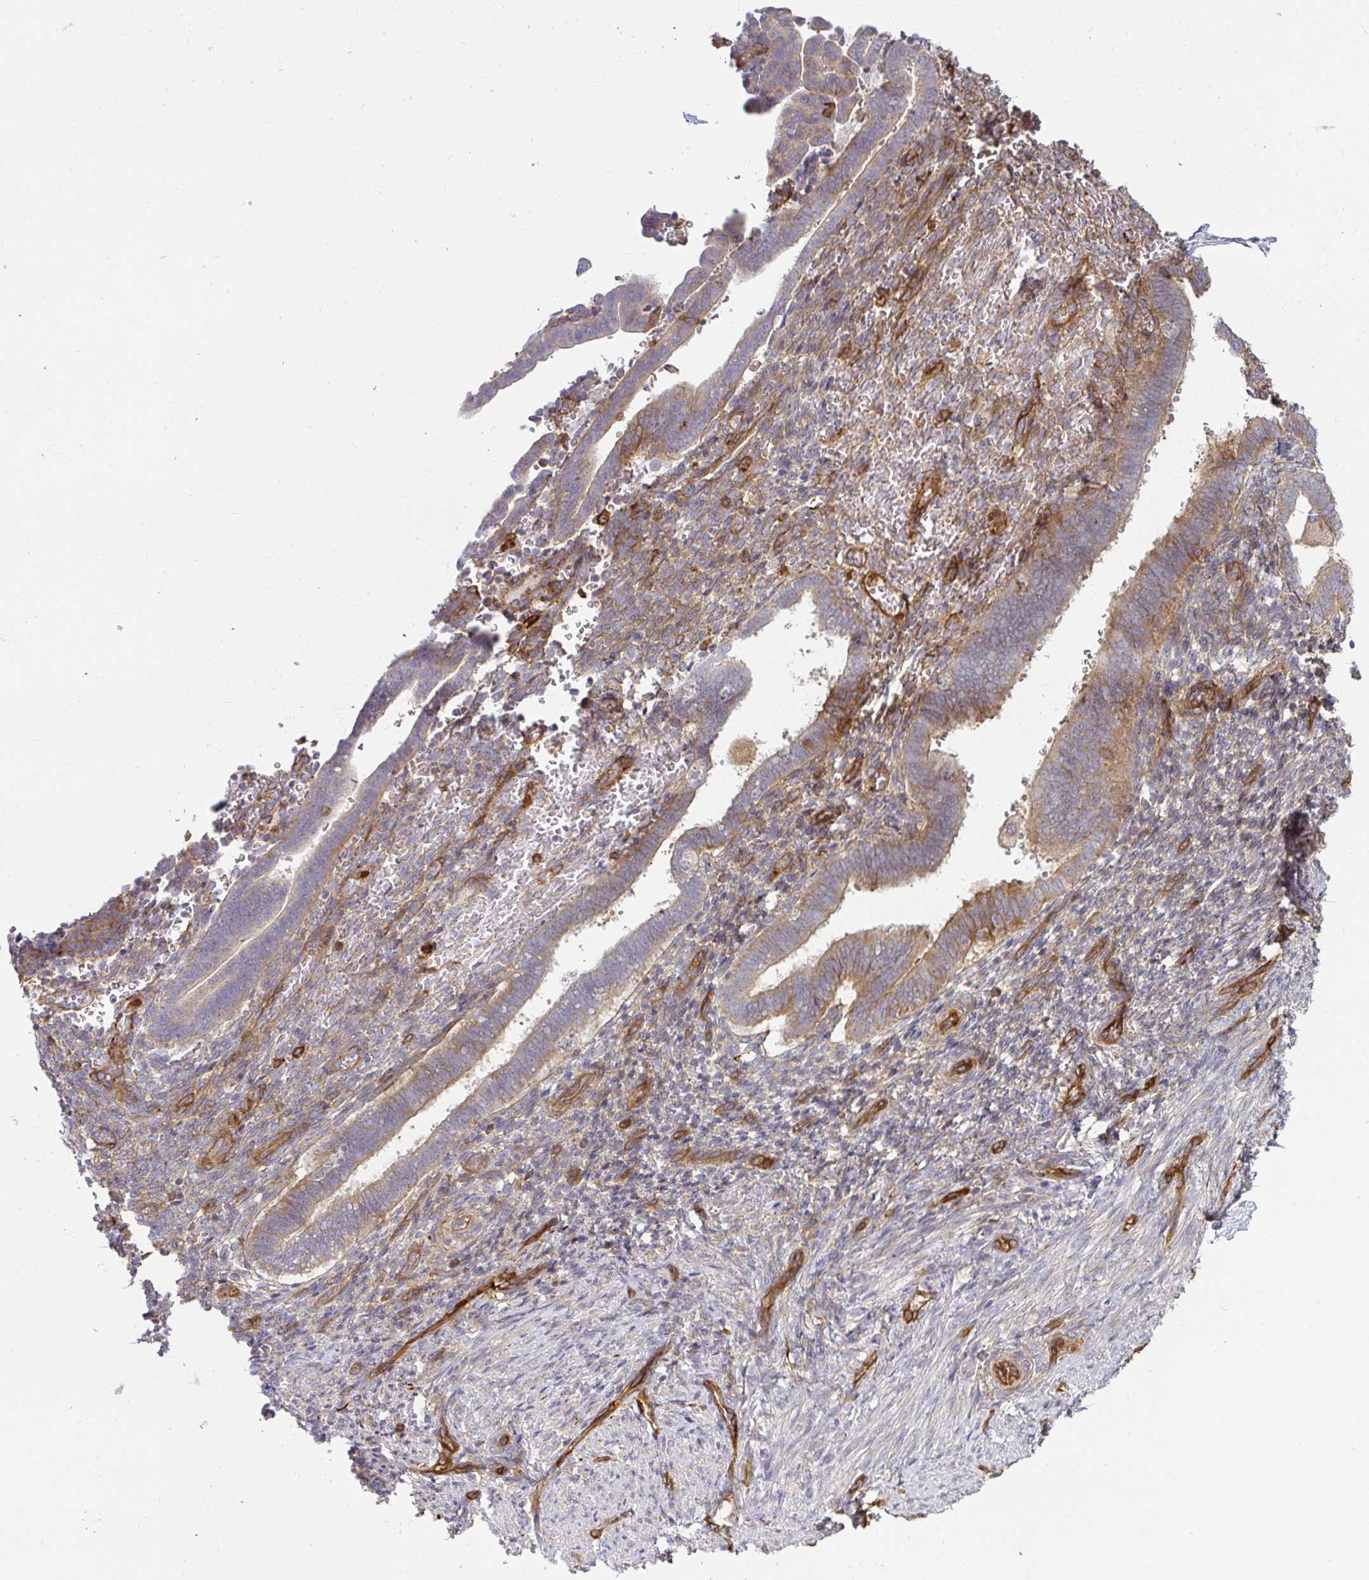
{"staining": {"intensity": "weak", "quantity": "<25%", "location": "cytoplasmic/membranous"}, "tissue": "endometrium", "cell_type": "Cells in endometrial stroma", "image_type": "normal", "snomed": [{"axis": "morphology", "description": "Normal tissue, NOS"}, {"axis": "topography", "description": "Endometrium"}], "caption": "Human endometrium stained for a protein using IHC demonstrates no expression in cells in endometrial stroma.", "gene": "IFIT3", "patient": {"sex": "female", "age": 34}}